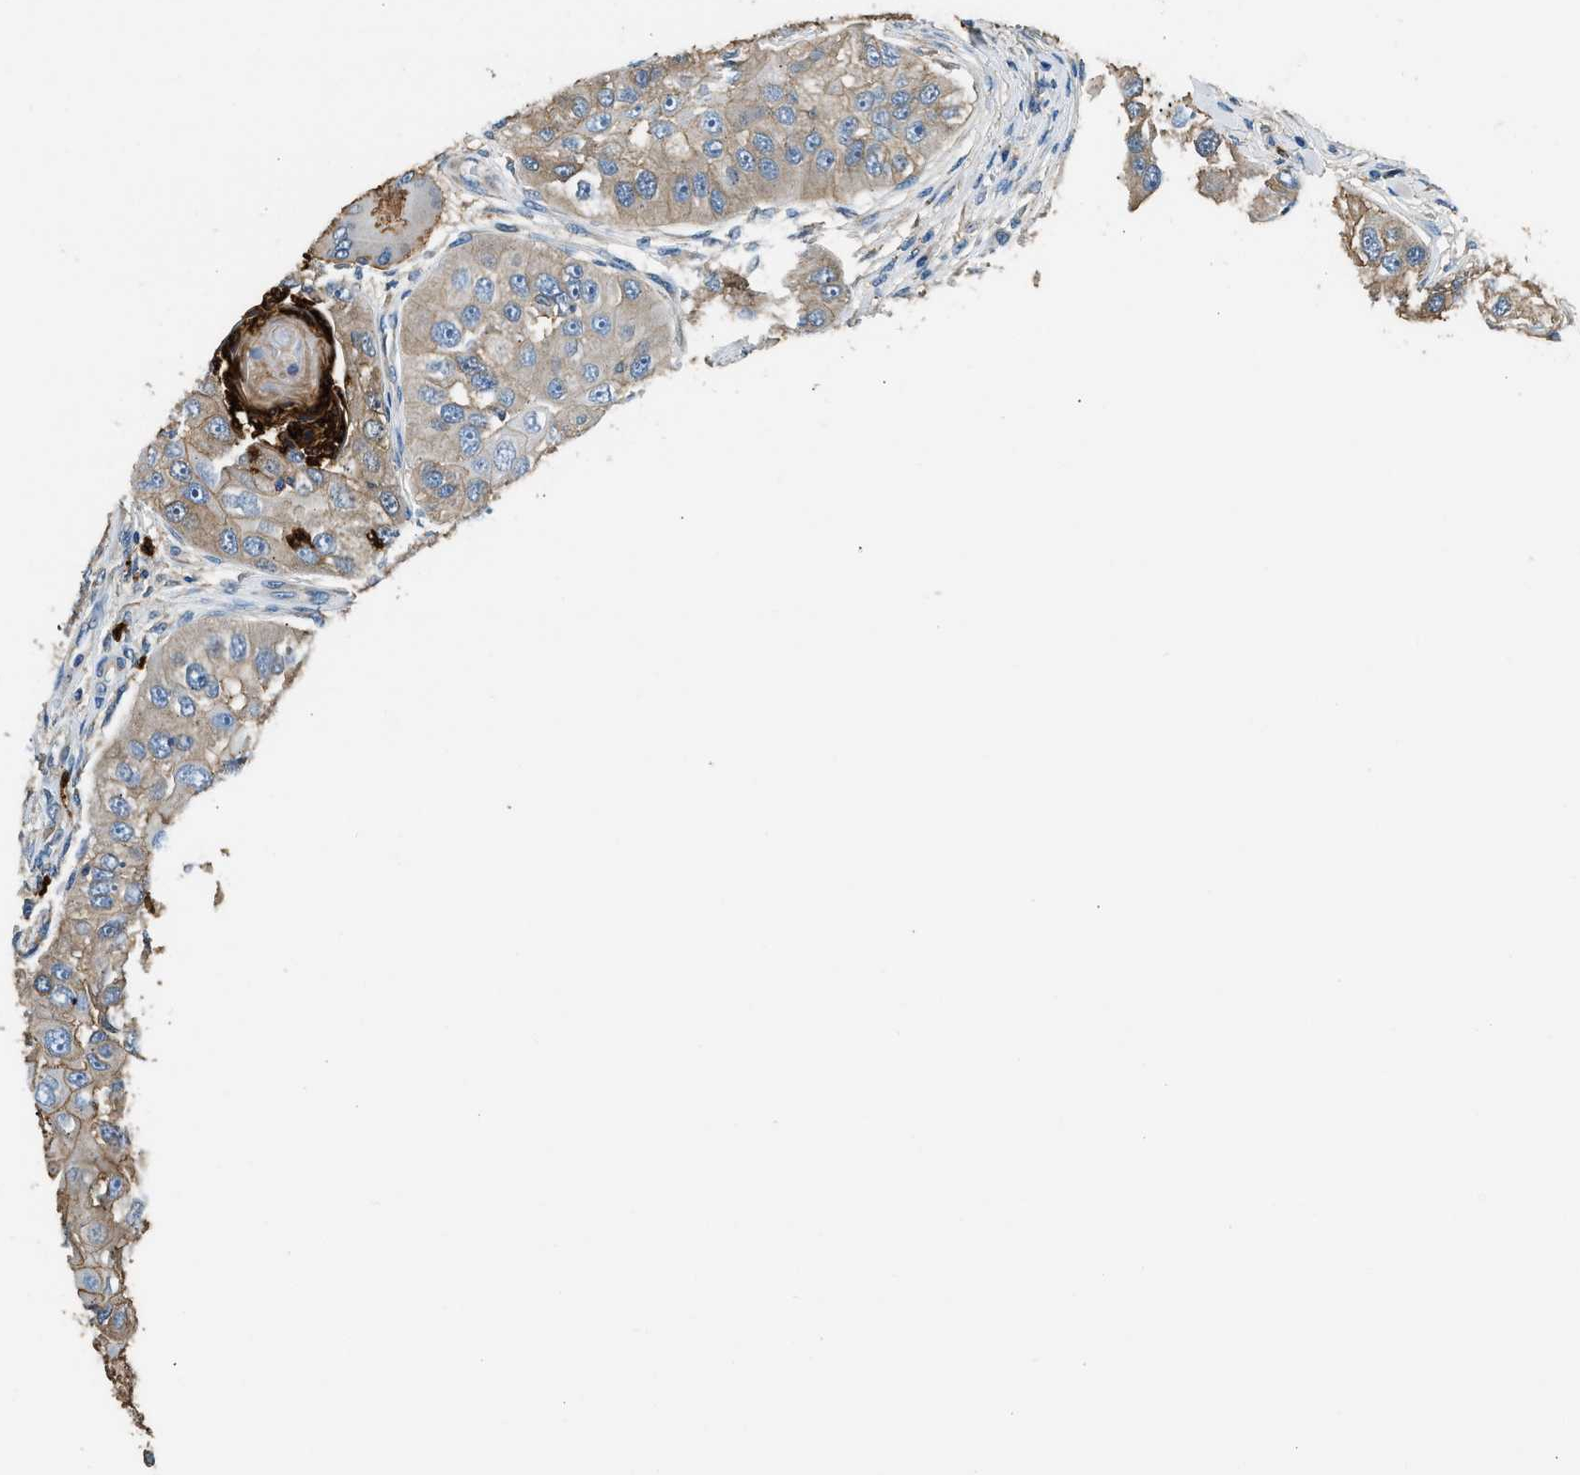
{"staining": {"intensity": "weak", "quantity": "25%-75%", "location": "cytoplasmic/membranous"}, "tissue": "head and neck cancer", "cell_type": "Tumor cells", "image_type": "cancer", "snomed": [{"axis": "morphology", "description": "Normal tissue, NOS"}, {"axis": "morphology", "description": "Squamous cell carcinoma, NOS"}, {"axis": "topography", "description": "Skeletal muscle"}, {"axis": "topography", "description": "Head-Neck"}], "caption": "A brown stain shows weak cytoplasmic/membranous staining of a protein in head and neck cancer (squamous cell carcinoma) tumor cells. Using DAB (3,3'-diaminobenzidine) (brown) and hematoxylin (blue) stains, captured at high magnification using brightfield microscopy.", "gene": "ANXA3", "patient": {"sex": "male", "age": 51}}